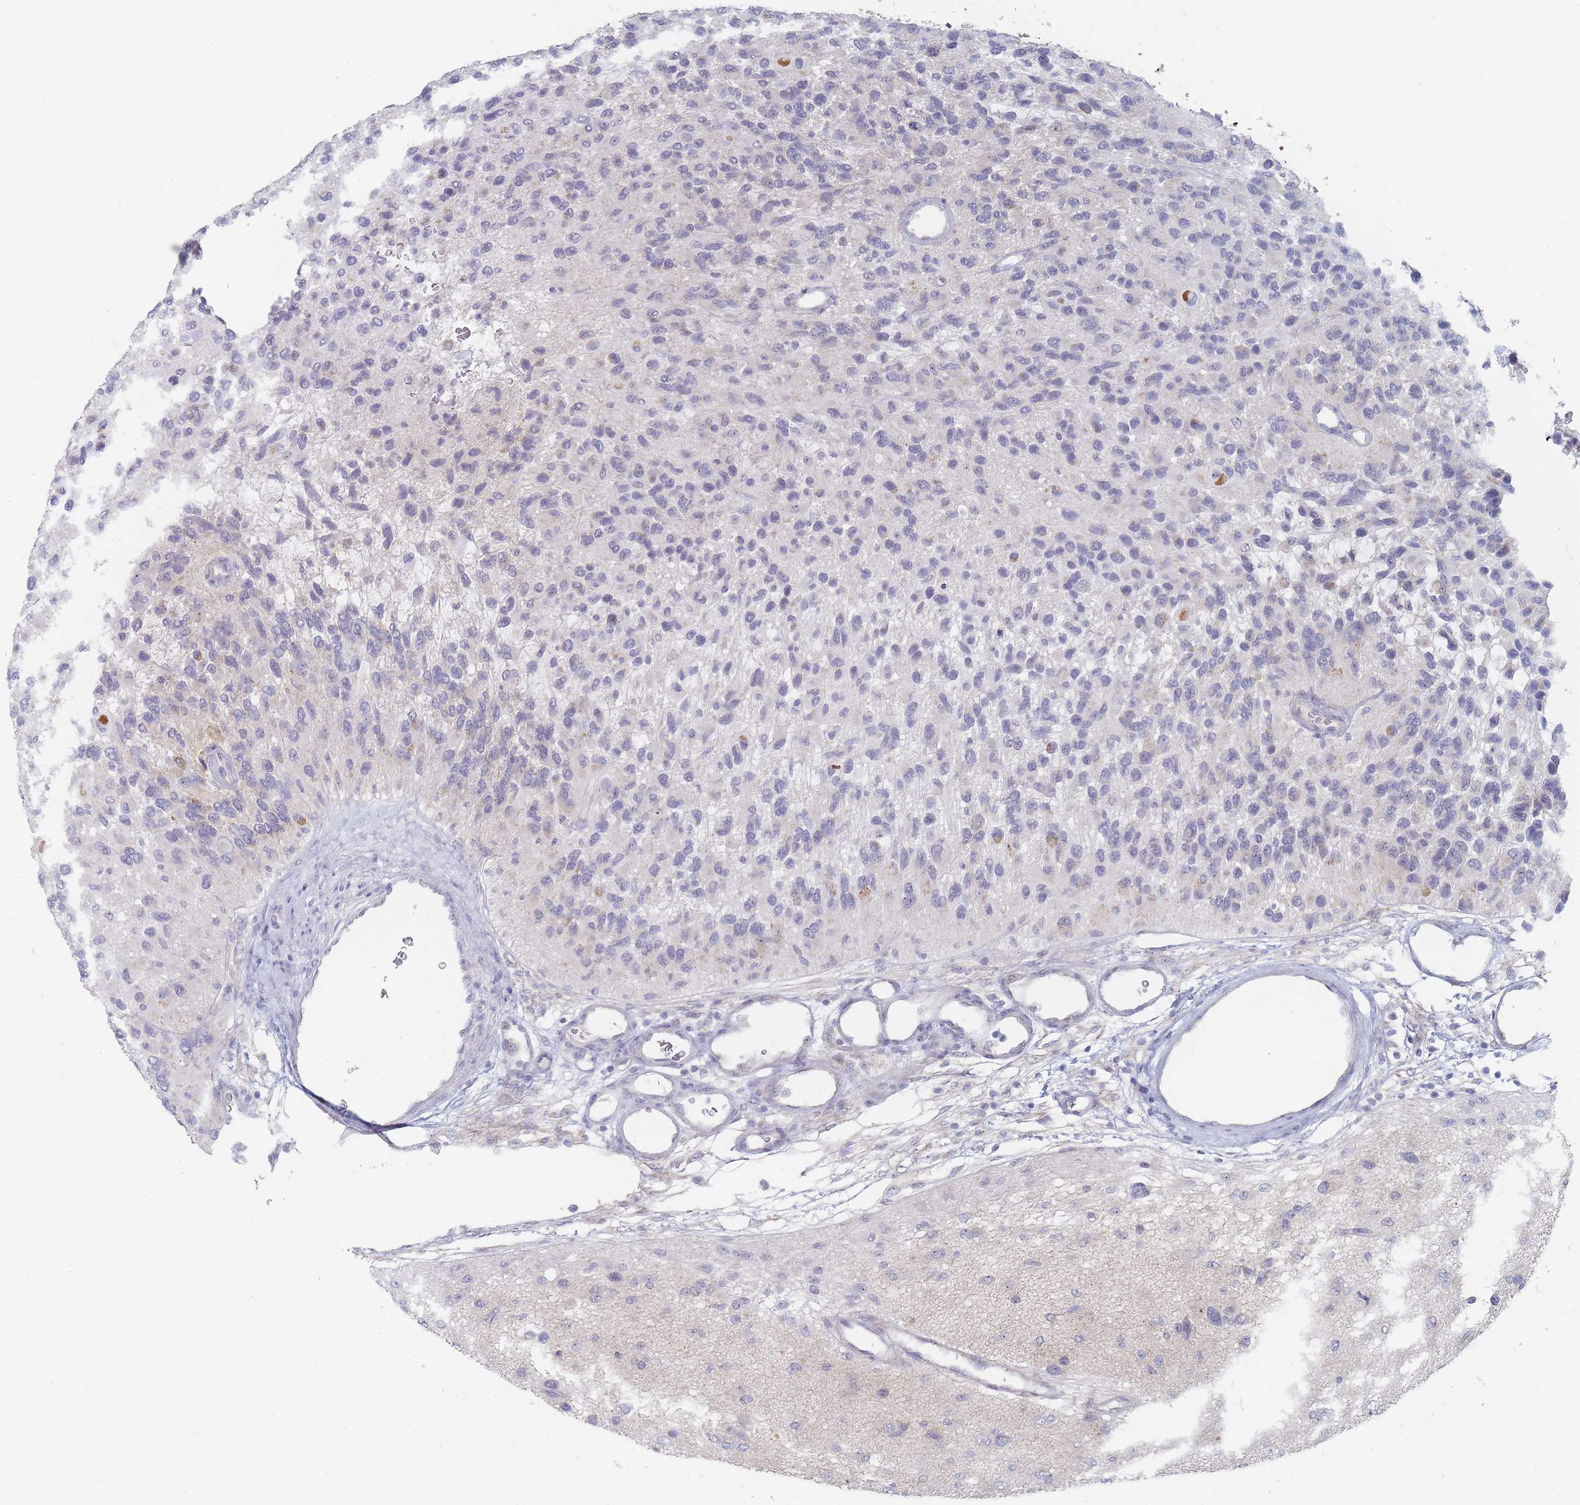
{"staining": {"intensity": "negative", "quantity": "none", "location": "none"}, "tissue": "glioma", "cell_type": "Tumor cells", "image_type": "cancer", "snomed": [{"axis": "morphology", "description": "Glioma, malignant, High grade"}, {"axis": "topography", "description": "Brain"}], "caption": "An image of human malignant glioma (high-grade) is negative for staining in tumor cells. (DAB immunohistochemistry (IHC), high magnification).", "gene": "RNF8", "patient": {"sex": "male", "age": 77}}